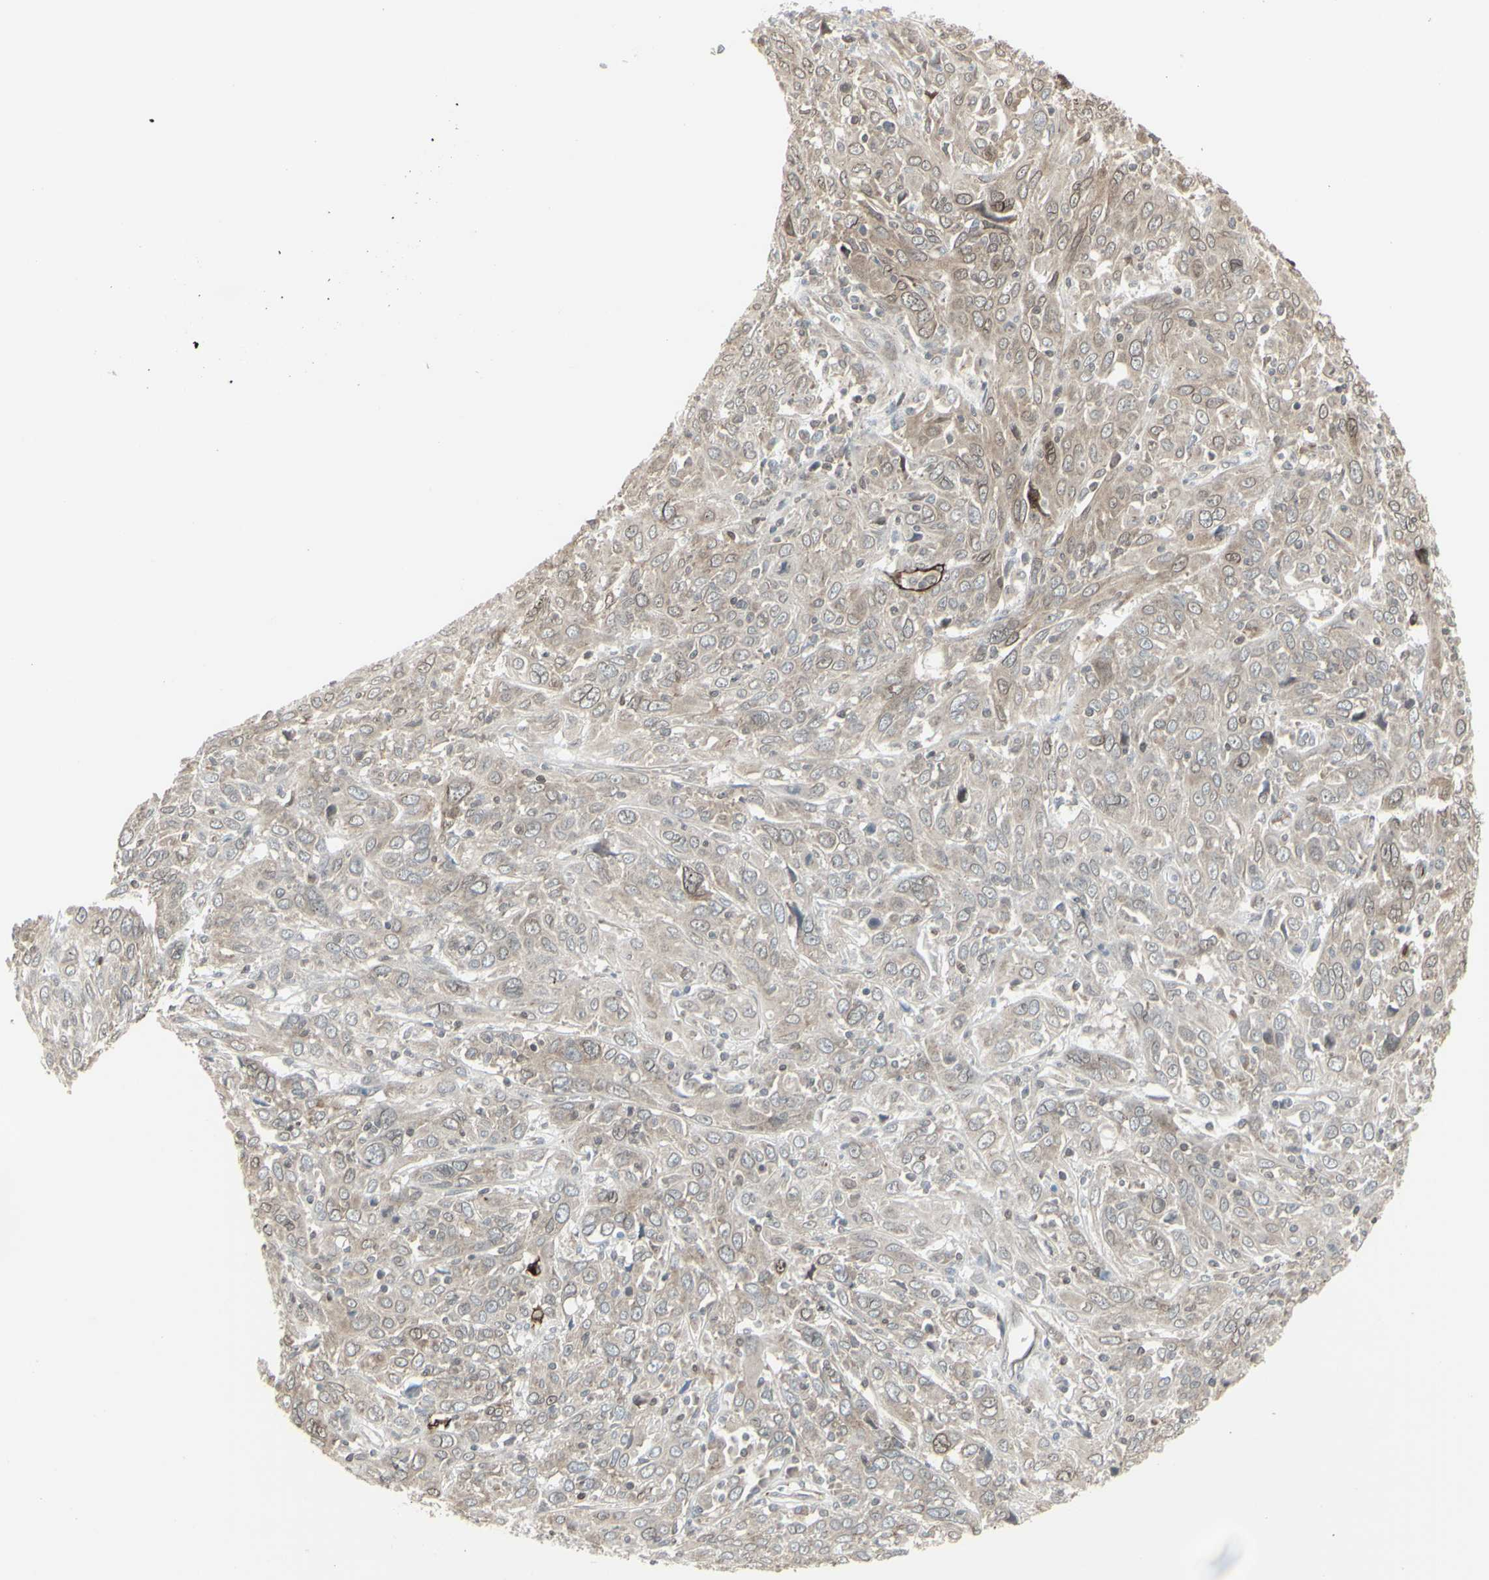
{"staining": {"intensity": "weak", "quantity": ">75%", "location": "cytoplasmic/membranous,nuclear"}, "tissue": "cervical cancer", "cell_type": "Tumor cells", "image_type": "cancer", "snomed": [{"axis": "morphology", "description": "Squamous cell carcinoma, NOS"}, {"axis": "topography", "description": "Cervix"}], "caption": "Squamous cell carcinoma (cervical) tissue demonstrates weak cytoplasmic/membranous and nuclear staining in approximately >75% of tumor cells, visualized by immunohistochemistry. The protein is stained brown, and the nuclei are stained in blue (DAB (3,3'-diaminobenzidine) IHC with brightfield microscopy, high magnification).", "gene": "DTX3L", "patient": {"sex": "female", "age": 46}}